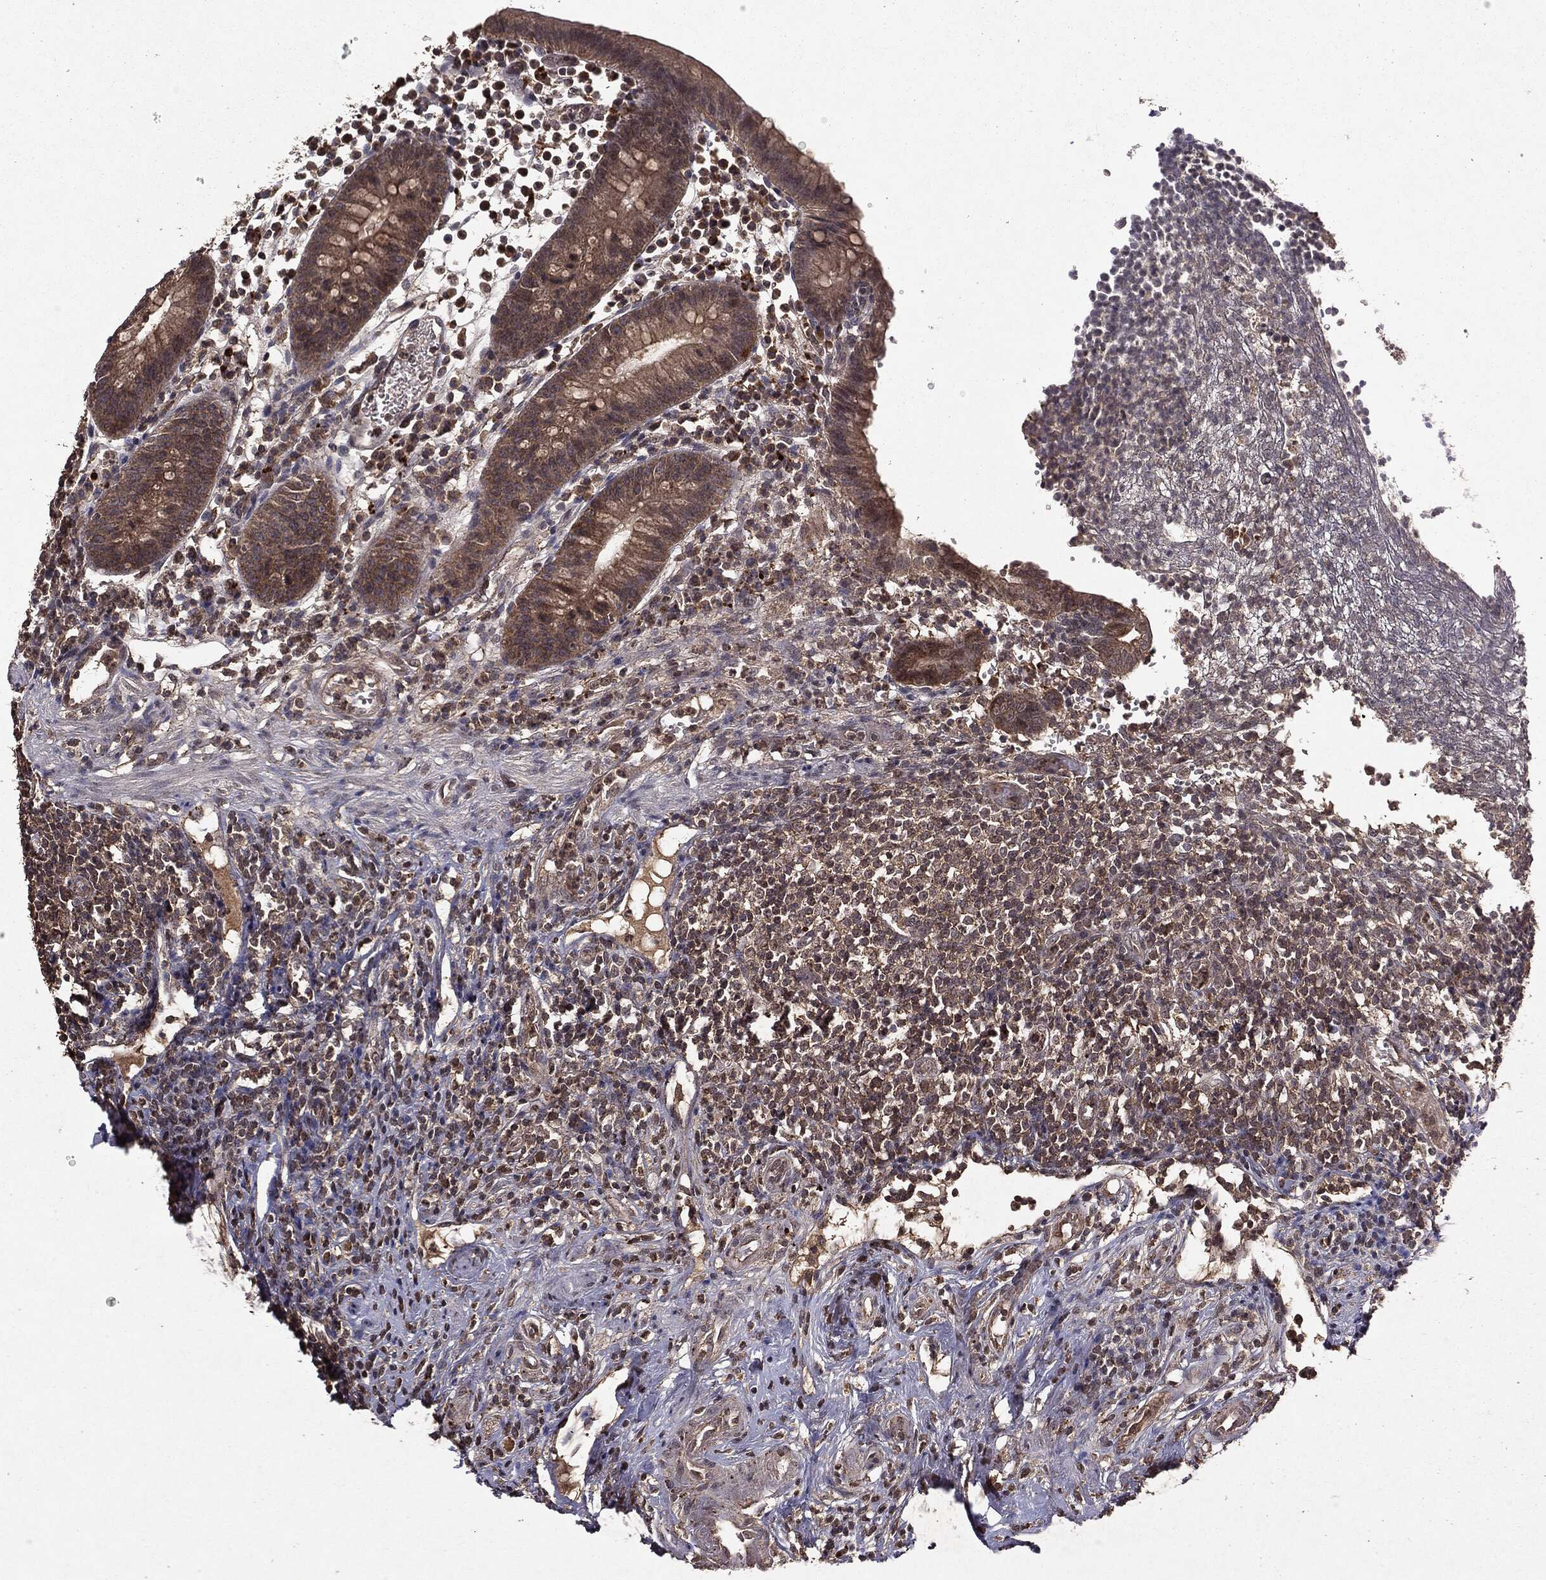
{"staining": {"intensity": "moderate", "quantity": ">75%", "location": "cytoplasmic/membranous"}, "tissue": "appendix", "cell_type": "Glandular cells", "image_type": "normal", "snomed": [{"axis": "morphology", "description": "Normal tissue, NOS"}, {"axis": "topography", "description": "Appendix"}], "caption": "Immunohistochemistry (DAB) staining of normal human appendix displays moderate cytoplasmic/membranous protein positivity in approximately >75% of glandular cells.", "gene": "MTOR", "patient": {"sex": "female", "age": 40}}